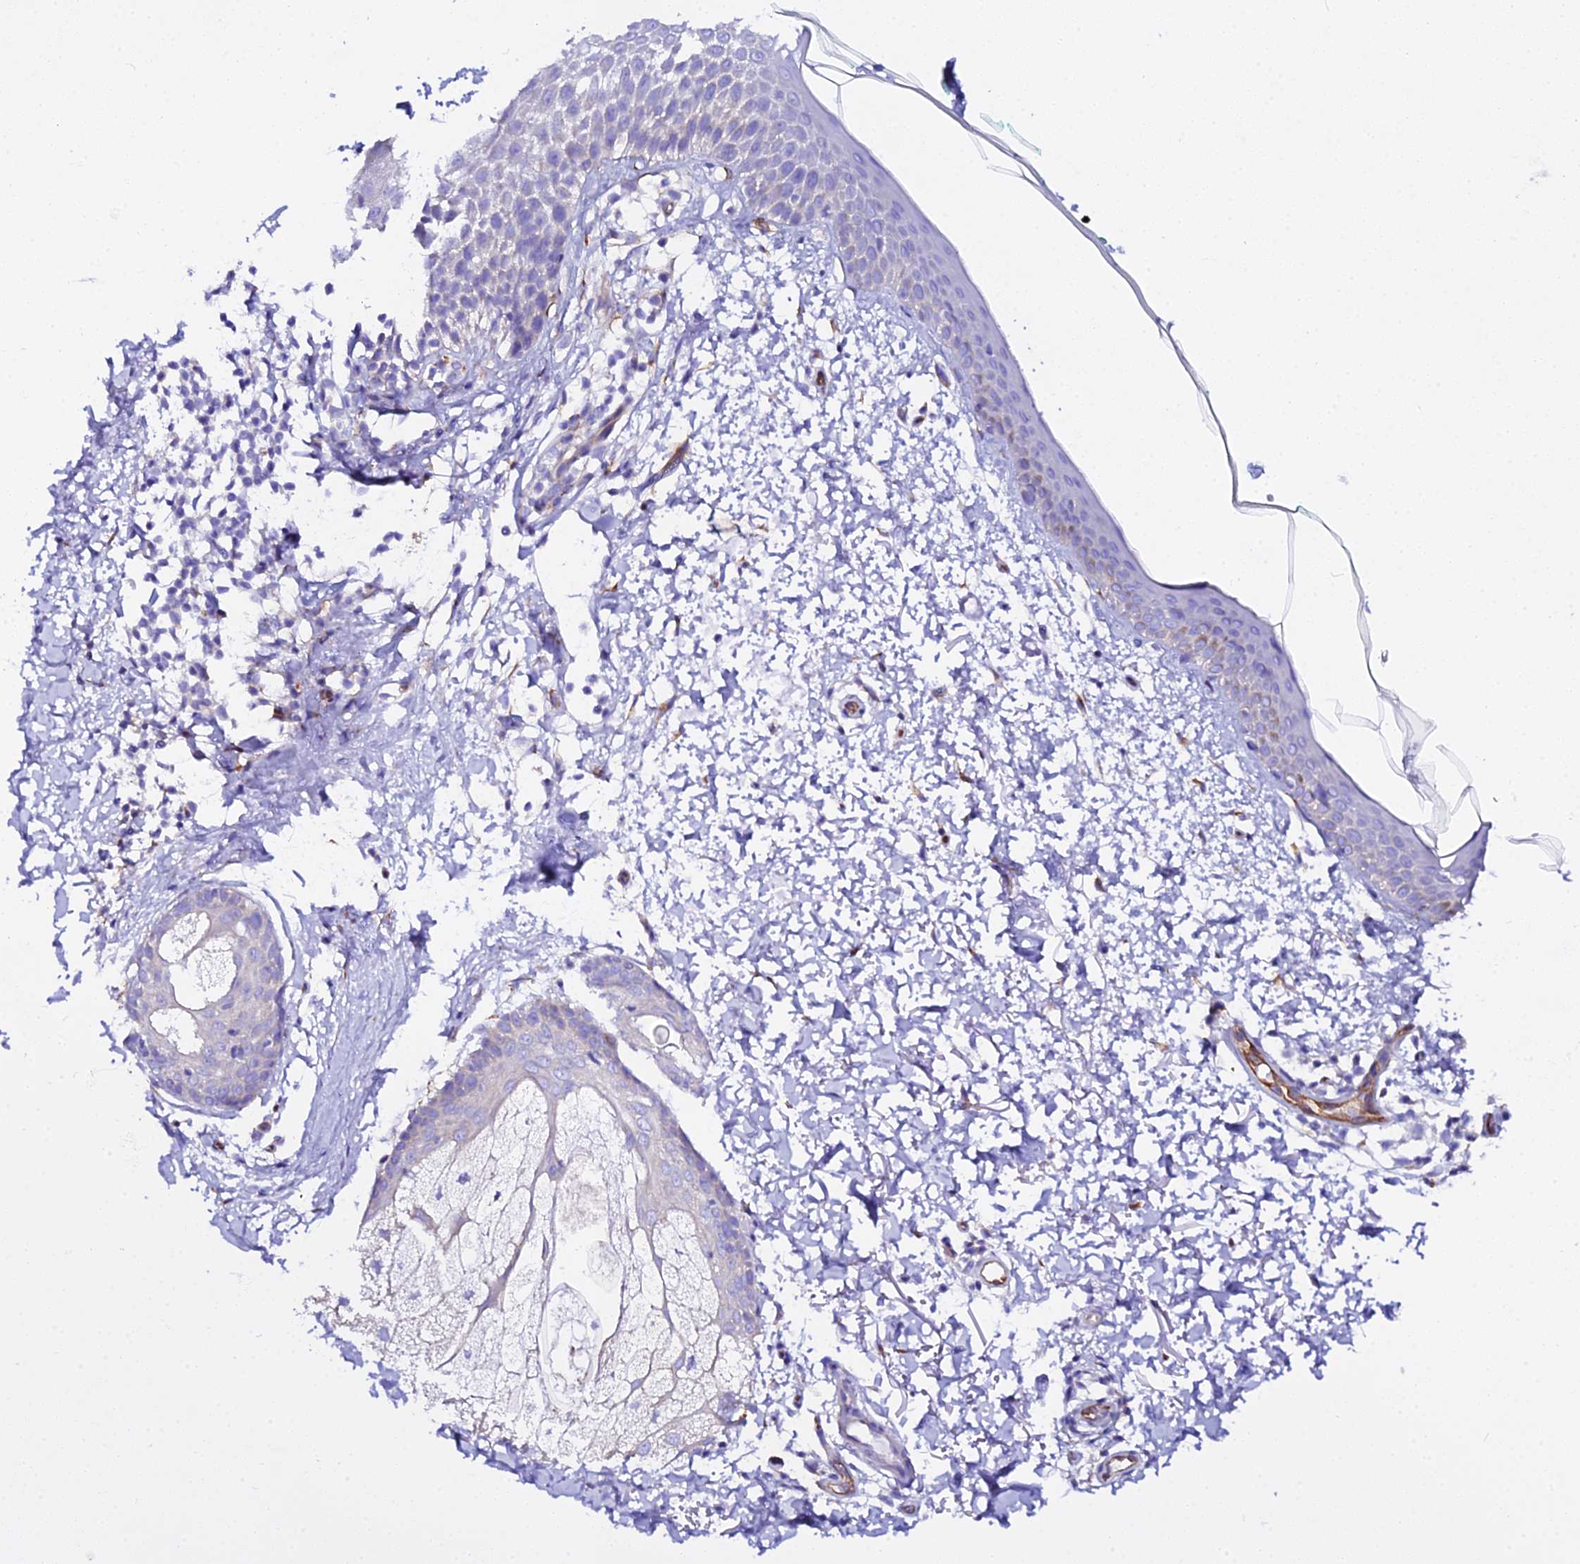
{"staining": {"intensity": "moderate", "quantity": ">75%", "location": "cytoplasmic/membranous"}, "tissue": "skin", "cell_type": "Fibroblasts", "image_type": "normal", "snomed": [{"axis": "morphology", "description": "Normal tissue, NOS"}, {"axis": "topography", "description": "Skin"}], "caption": "High-power microscopy captured an immunohistochemistry (IHC) micrograph of benign skin, revealing moderate cytoplasmic/membranous positivity in about >75% of fibroblasts.", "gene": "CFAP45", "patient": {"sex": "male", "age": 66}}